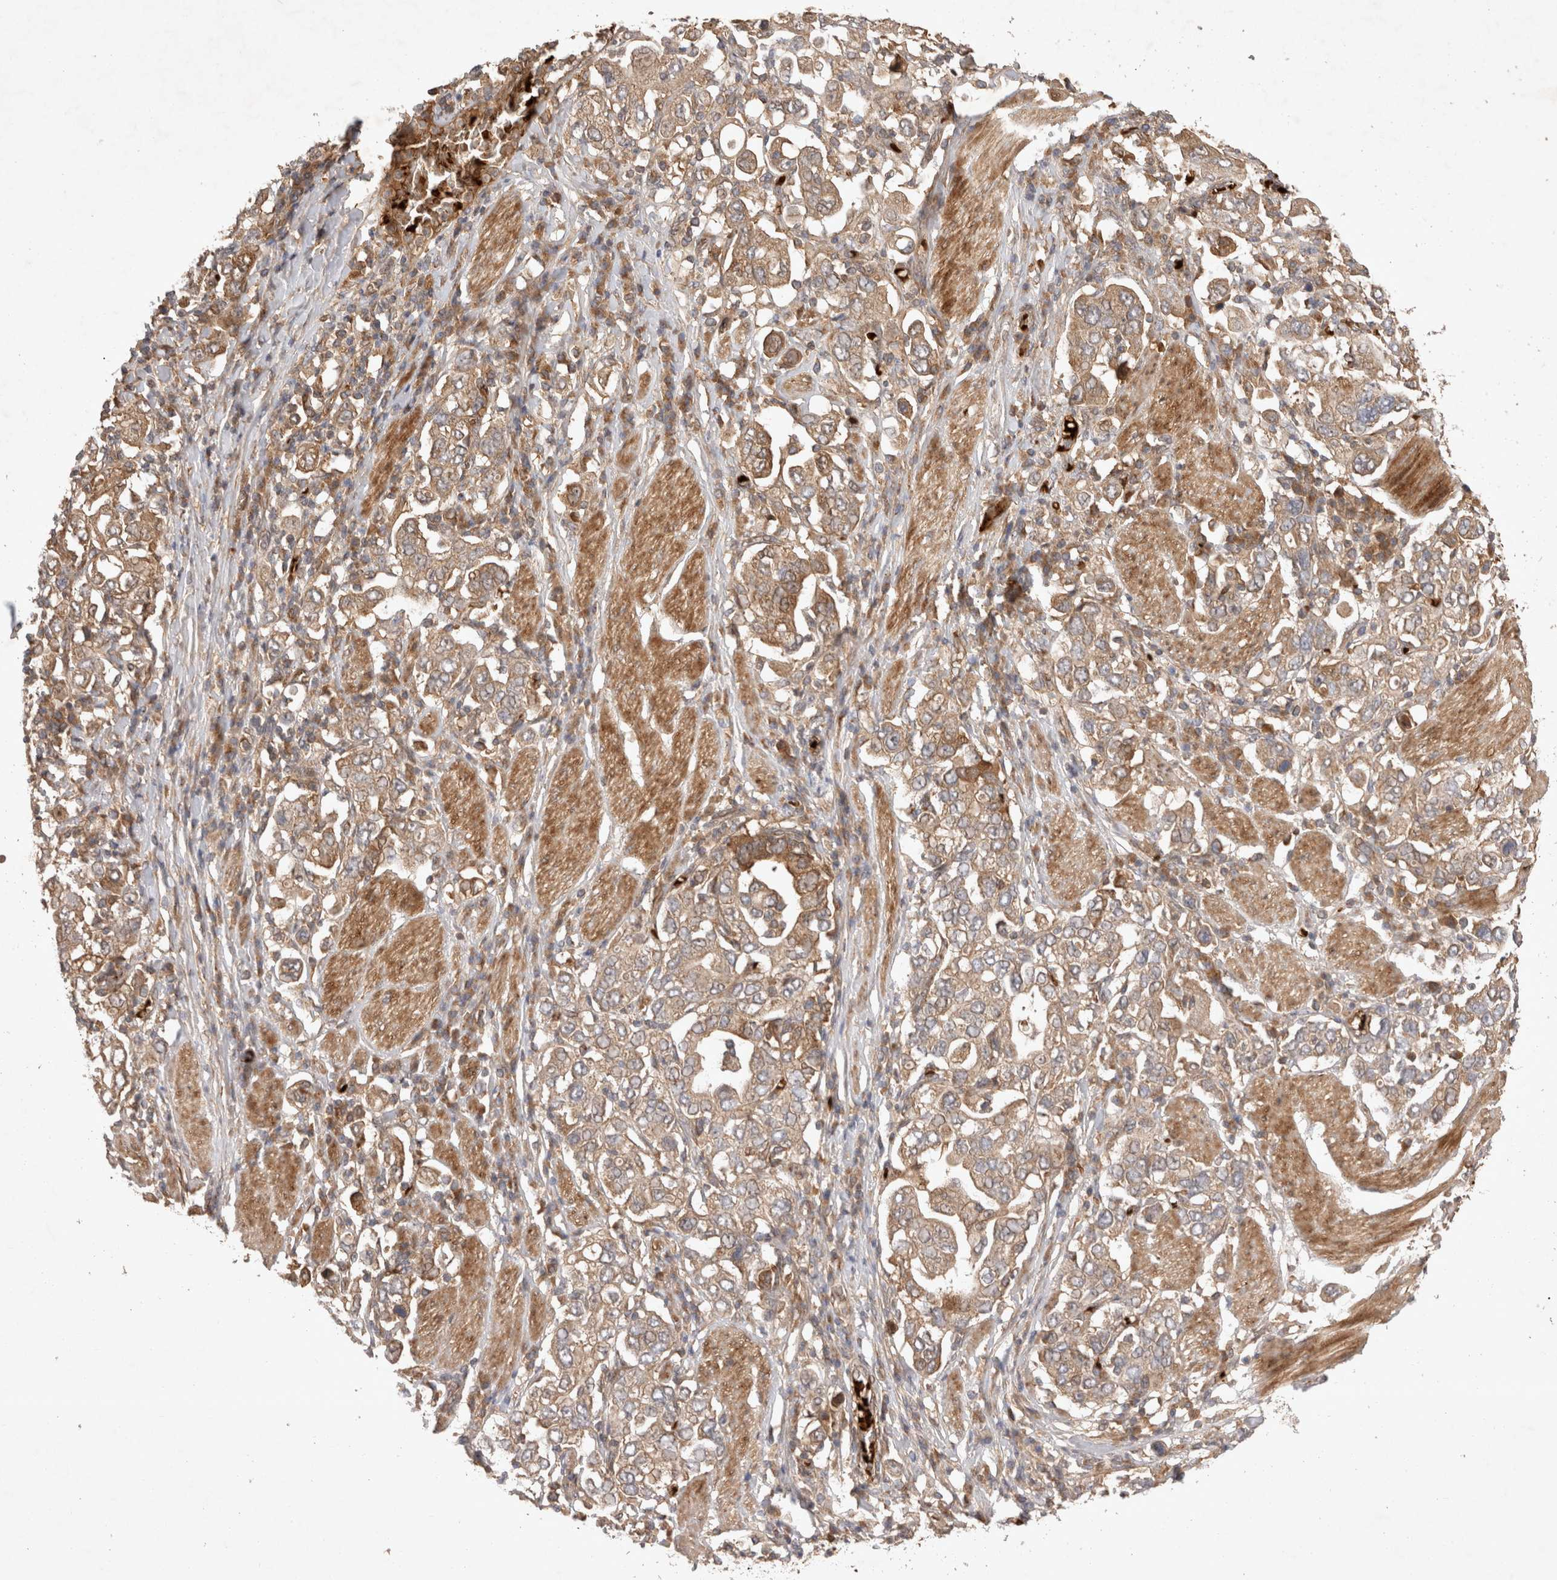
{"staining": {"intensity": "weak", "quantity": ">75%", "location": "cytoplasmic/membranous"}, "tissue": "stomach cancer", "cell_type": "Tumor cells", "image_type": "cancer", "snomed": [{"axis": "morphology", "description": "Adenocarcinoma, NOS"}, {"axis": "topography", "description": "Stomach, upper"}], "caption": "IHC image of neoplastic tissue: stomach cancer (adenocarcinoma) stained using immunohistochemistry (IHC) displays low levels of weak protein expression localized specifically in the cytoplasmic/membranous of tumor cells, appearing as a cytoplasmic/membranous brown color.", "gene": "FAM221A", "patient": {"sex": "male", "age": 62}}